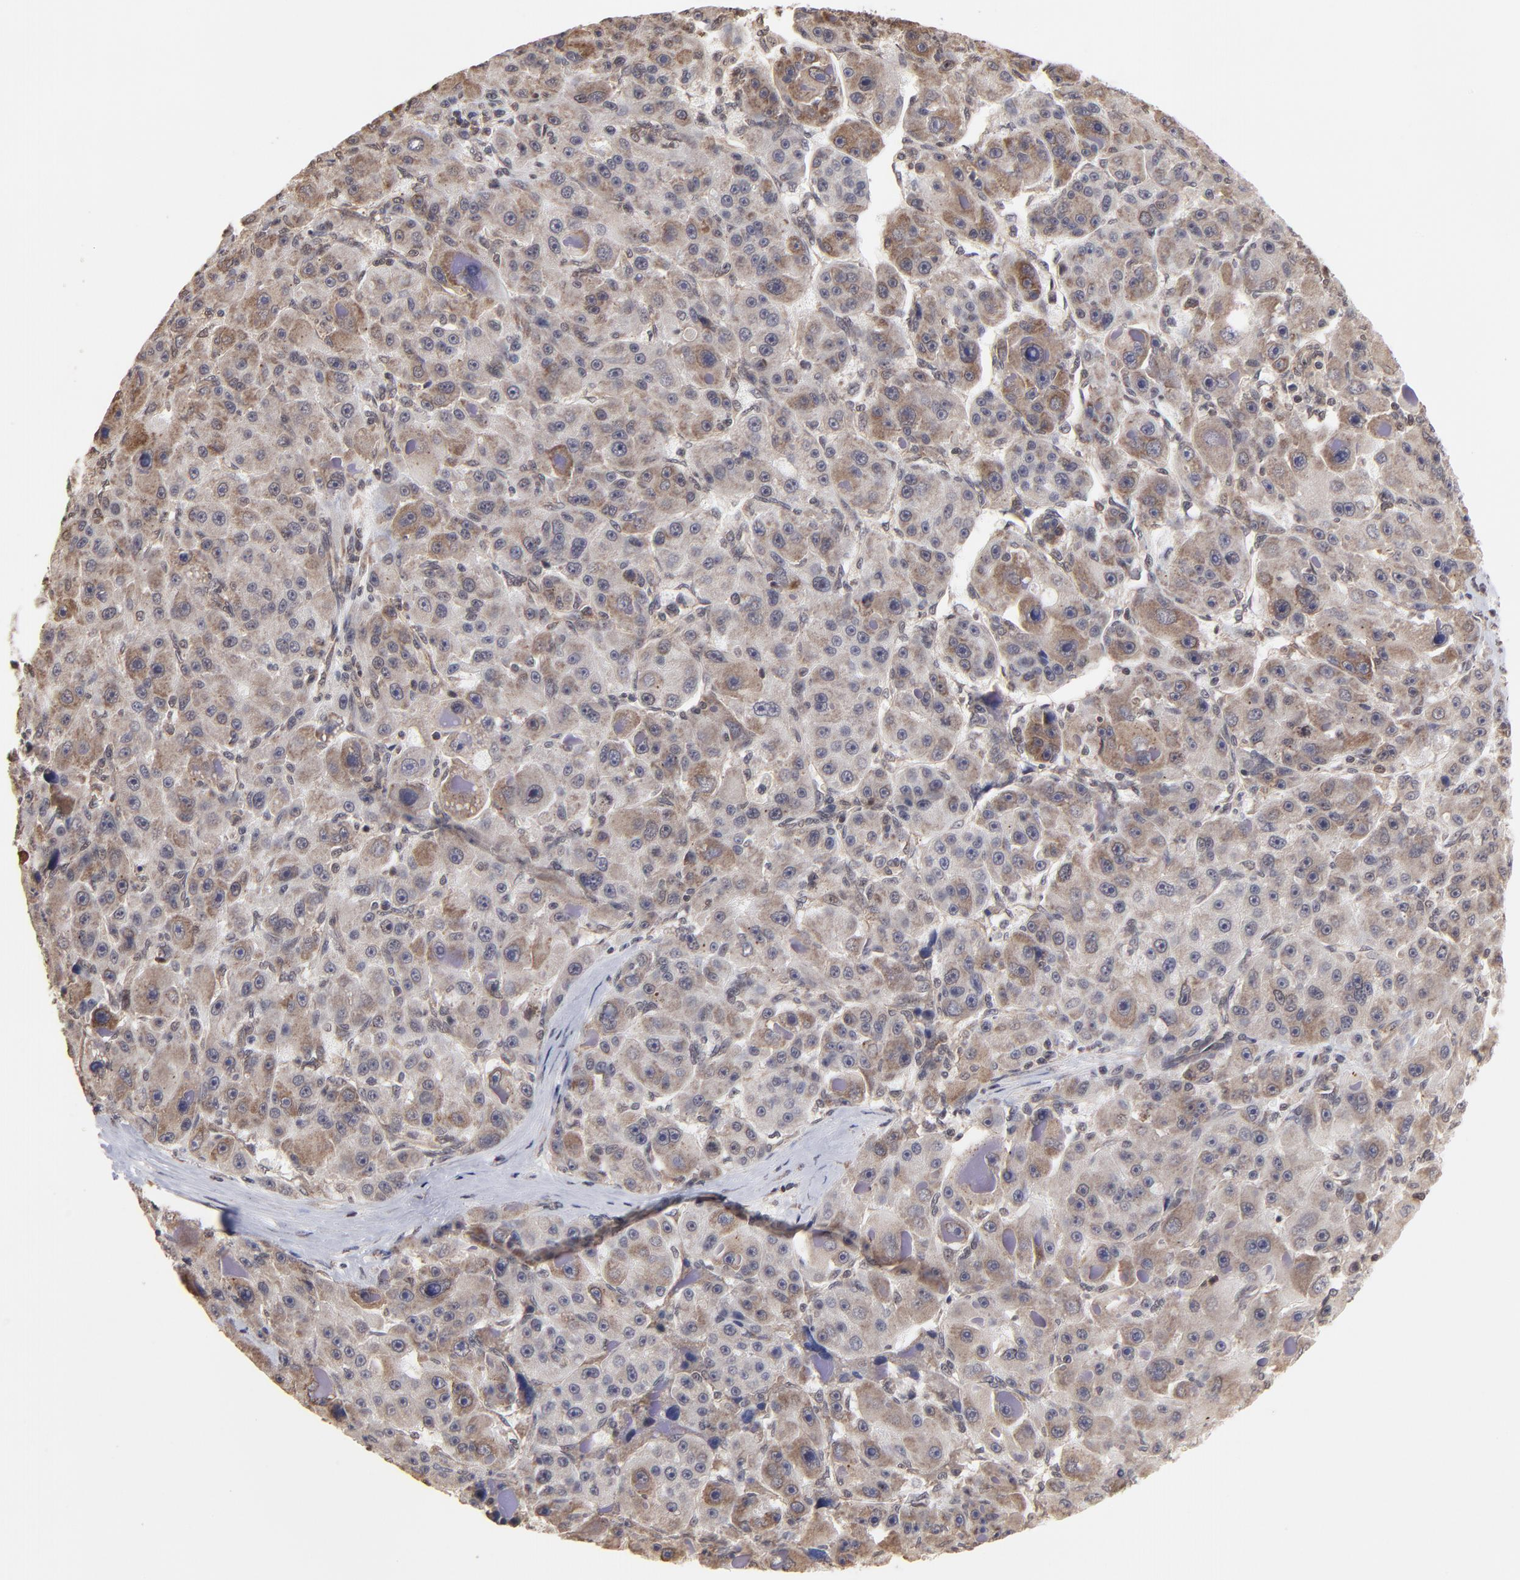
{"staining": {"intensity": "weak", "quantity": ">75%", "location": "cytoplasmic/membranous"}, "tissue": "liver cancer", "cell_type": "Tumor cells", "image_type": "cancer", "snomed": [{"axis": "morphology", "description": "Carcinoma, Hepatocellular, NOS"}, {"axis": "topography", "description": "Liver"}], "caption": "About >75% of tumor cells in human liver cancer (hepatocellular carcinoma) demonstrate weak cytoplasmic/membranous protein positivity as visualized by brown immunohistochemical staining.", "gene": "BRPF1", "patient": {"sex": "male", "age": 76}}